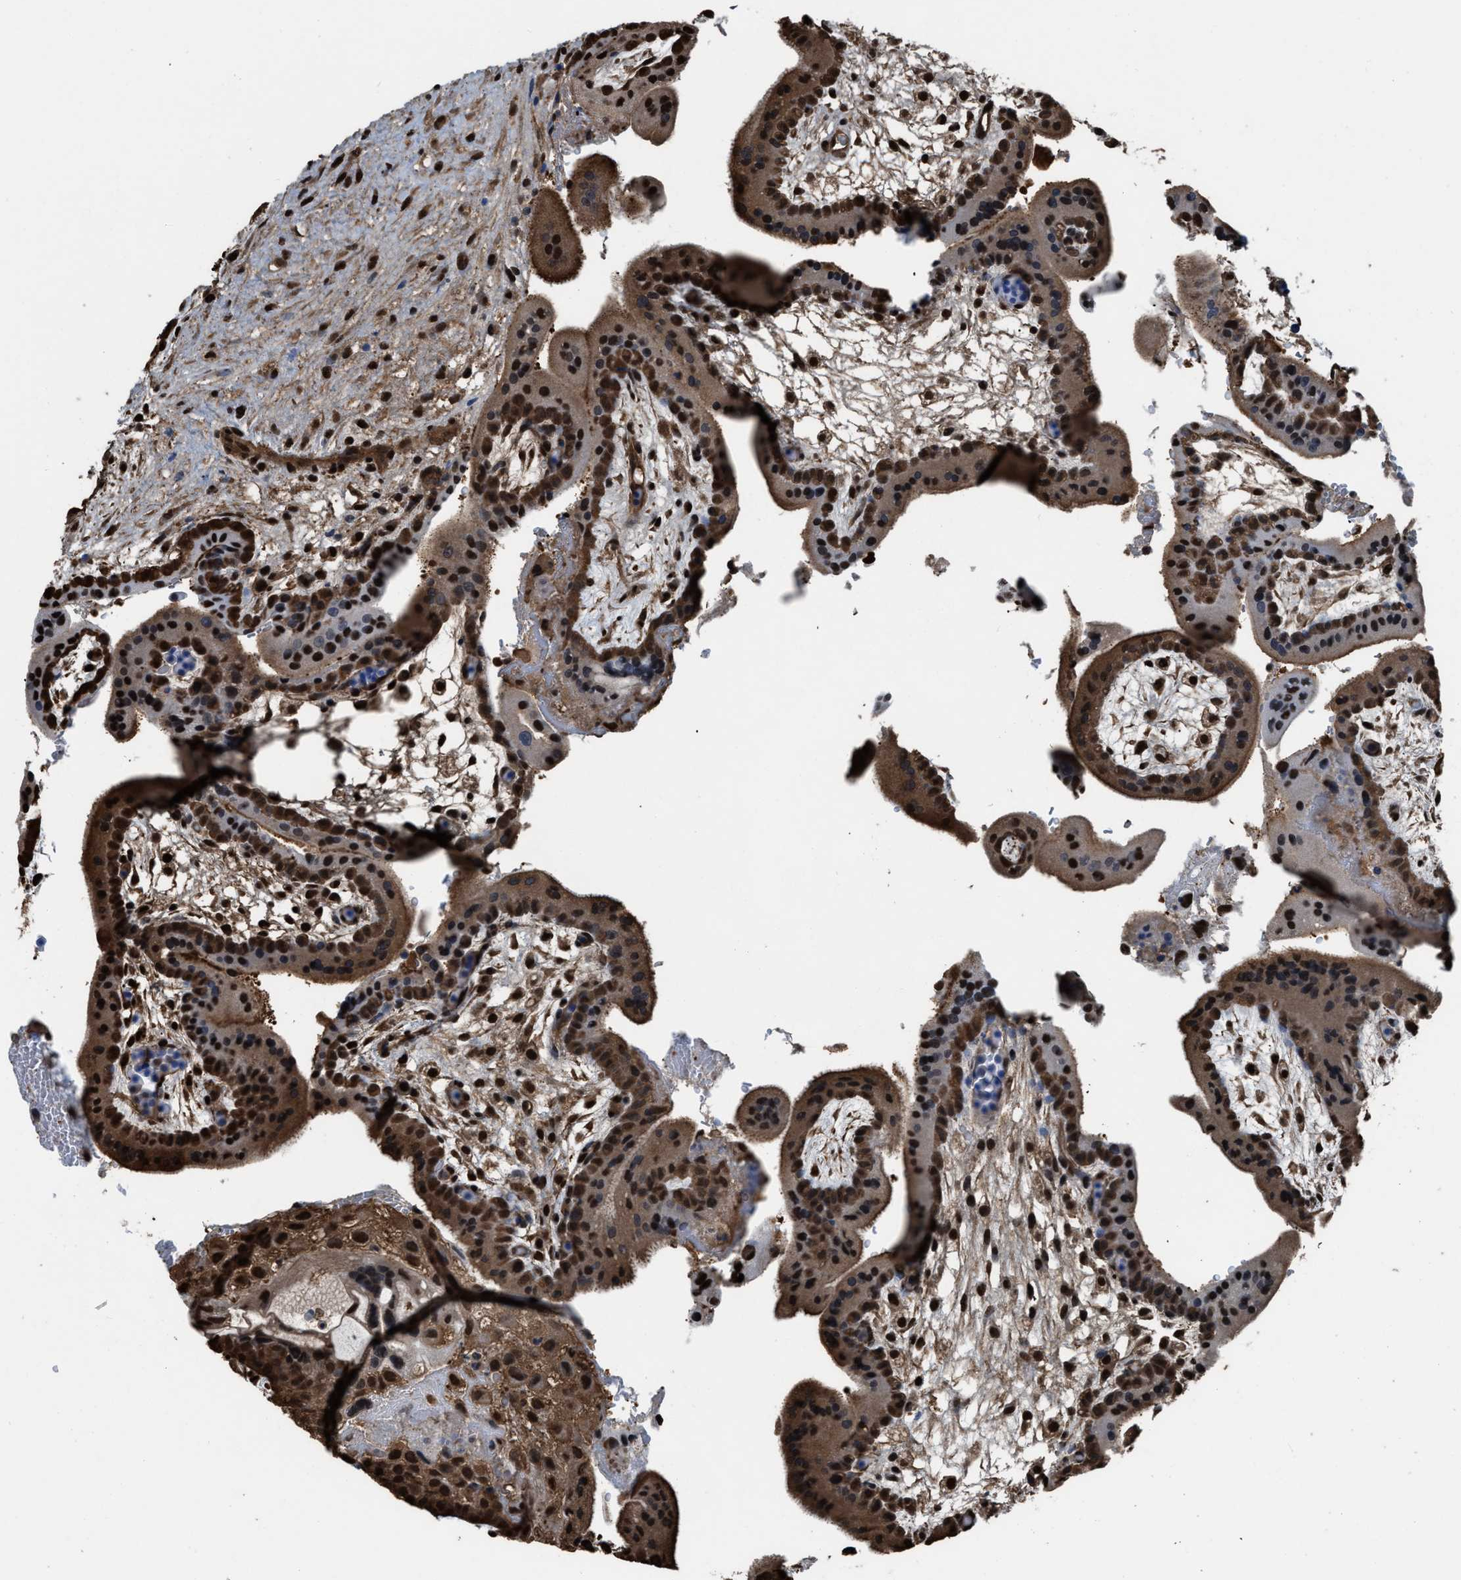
{"staining": {"intensity": "strong", "quantity": ">75%", "location": "cytoplasmic/membranous,nuclear"}, "tissue": "placenta", "cell_type": "Decidual cells", "image_type": "normal", "snomed": [{"axis": "morphology", "description": "Normal tissue, NOS"}, {"axis": "topography", "description": "Placenta"}], "caption": "Immunohistochemical staining of benign human placenta shows strong cytoplasmic/membranous,nuclear protein positivity in approximately >75% of decidual cells.", "gene": "FNTA", "patient": {"sex": "female", "age": 35}}